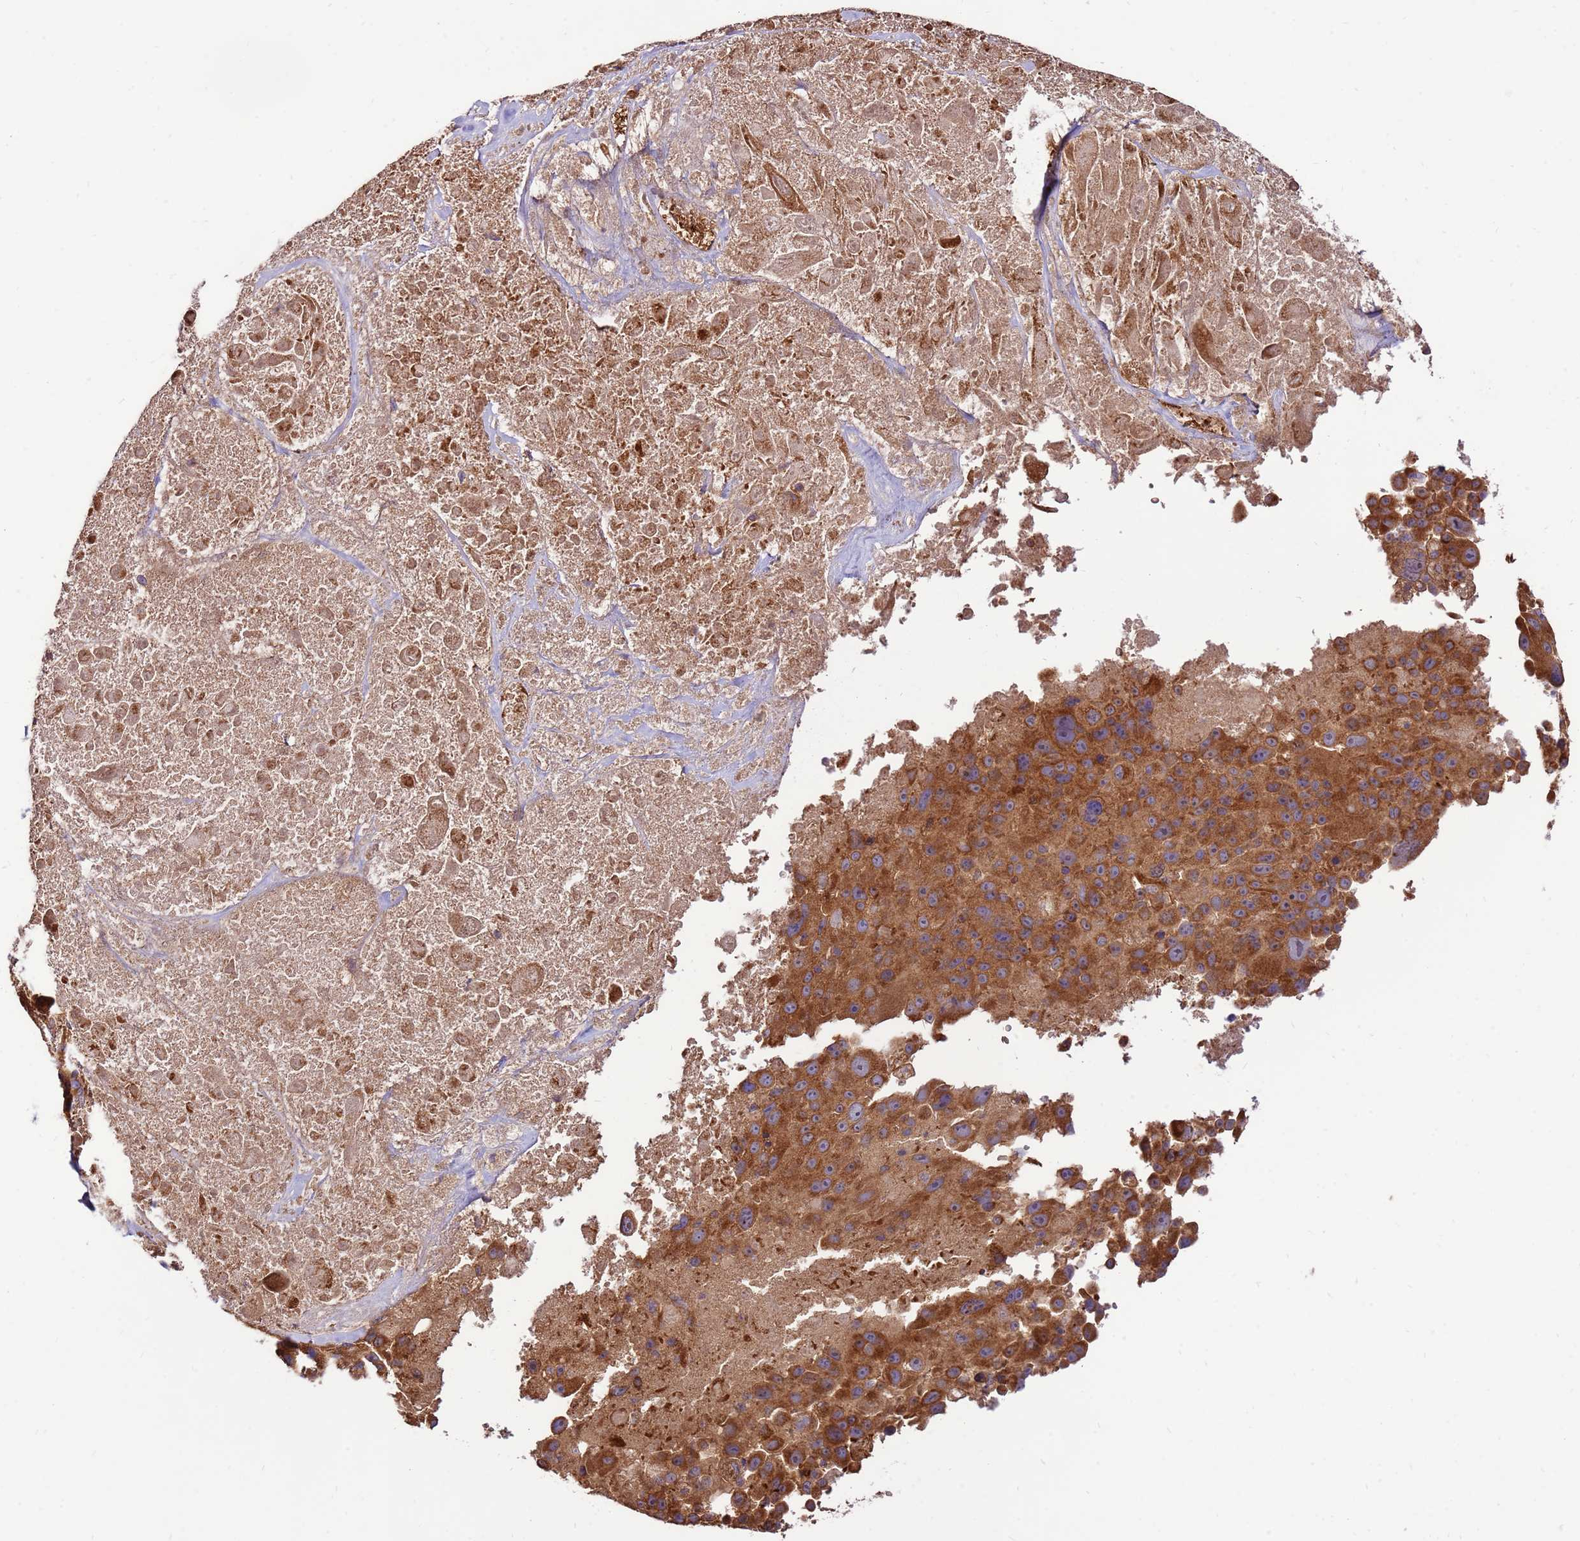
{"staining": {"intensity": "strong", "quantity": ">75%", "location": "cytoplasmic/membranous"}, "tissue": "melanoma", "cell_type": "Tumor cells", "image_type": "cancer", "snomed": [{"axis": "morphology", "description": "Malignant melanoma, Metastatic site"}, {"axis": "topography", "description": "Lymph node"}], "caption": "Strong cytoplasmic/membranous positivity is present in approximately >75% of tumor cells in melanoma.", "gene": "SLC44A5", "patient": {"sex": "male", "age": 62}}